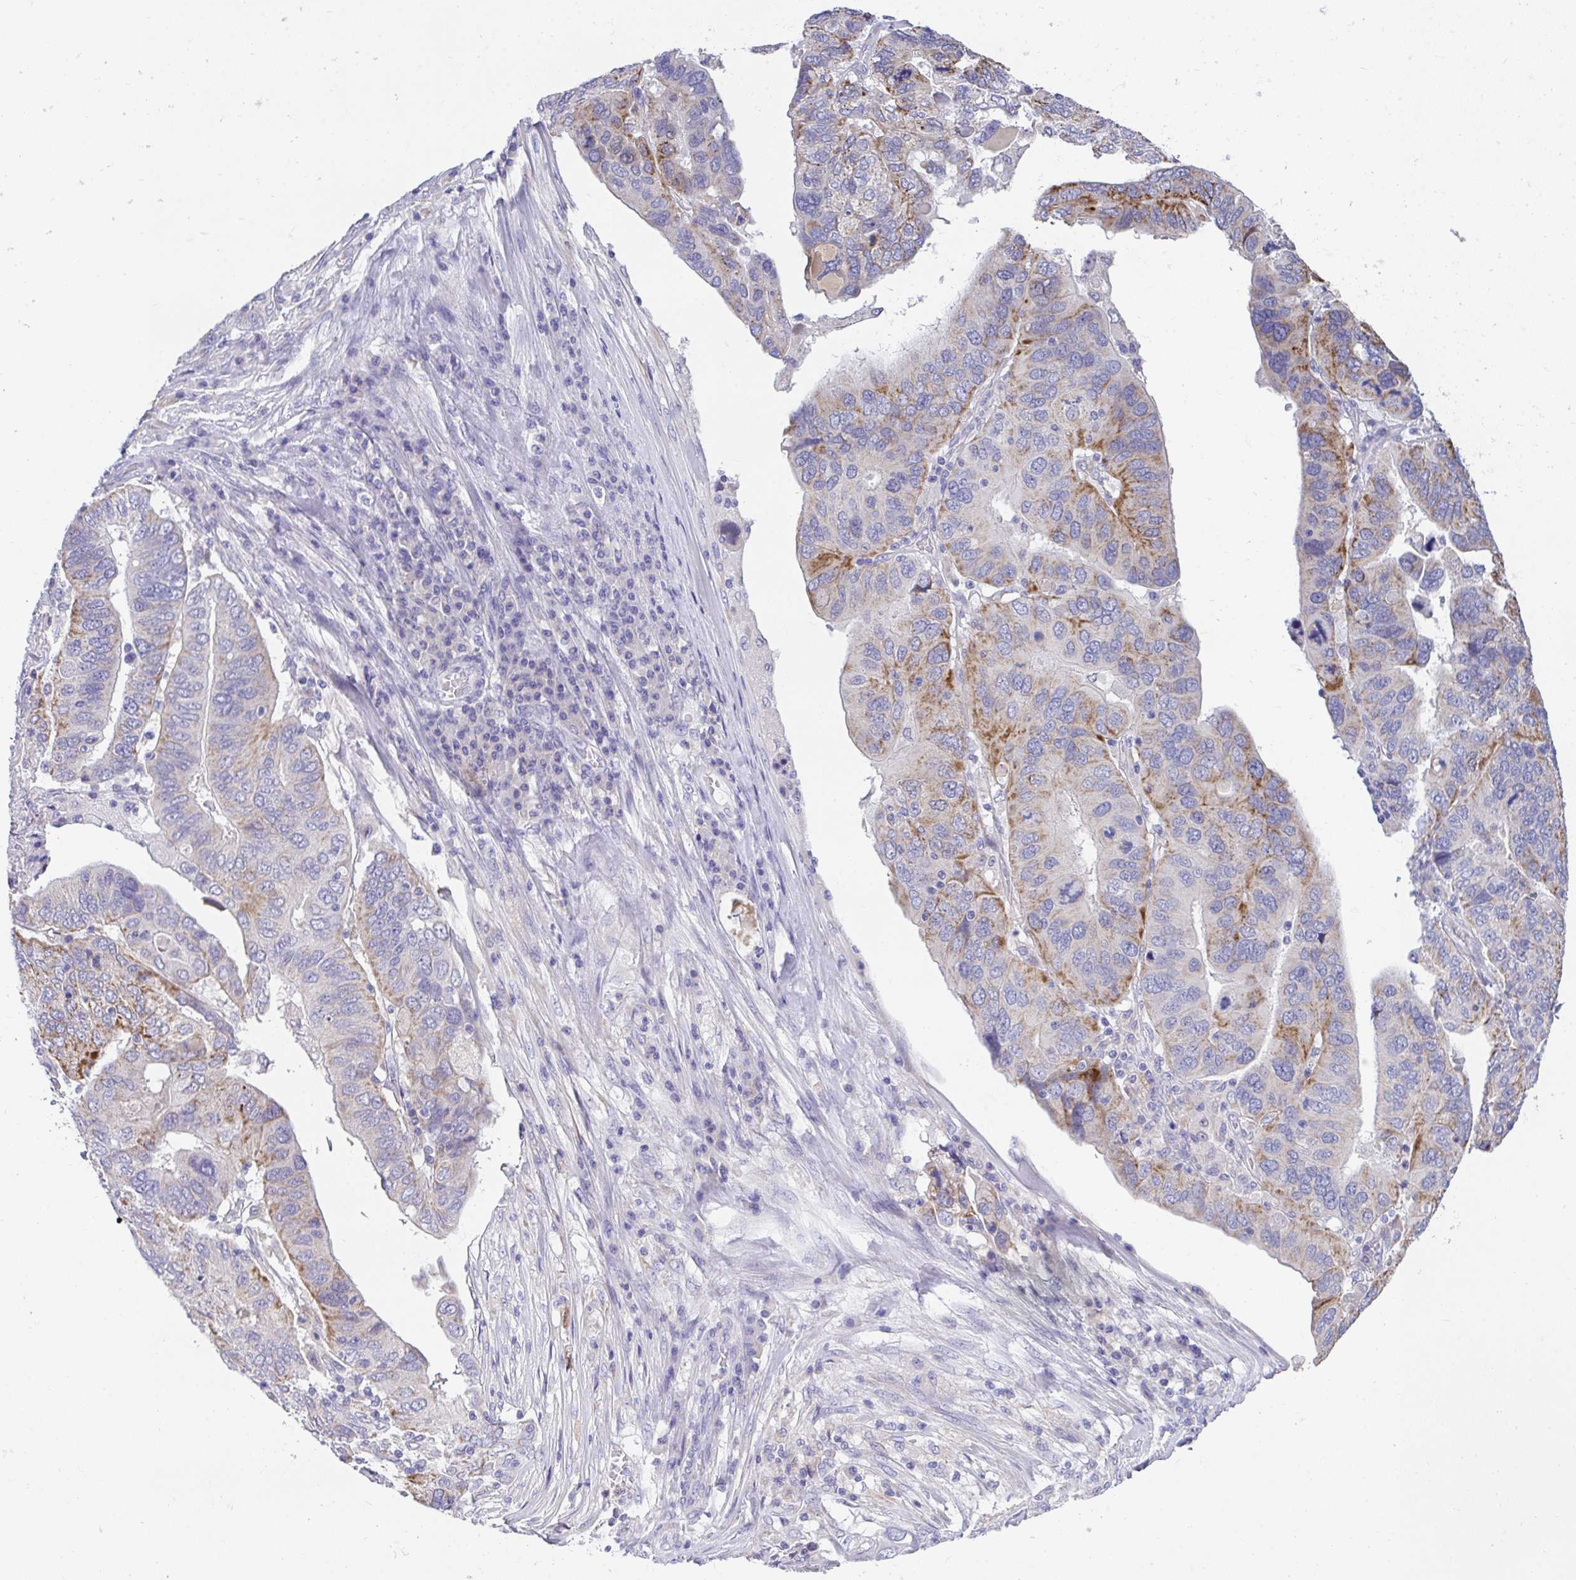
{"staining": {"intensity": "moderate", "quantity": "<25%", "location": "cytoplasmic/membranous"}, "tissue": "ovarian cancer", "cell_type": "Tumor cells", "image_type": "cancer", "snomed": [{"axis": "morphology", "description": "Cystadenocarcinoma, serous, NOS"}, {"axis": "topography", "description": "Ovary"}], "caption": "Immunohistochemistry (IHC) histopathology image of human ovarian cancer stained for a protein (brown), which demonstrates low levels of moderate cytoplasmic/membranous staining in about <25% of tumor cells.", "gene": "COA5", "patient": {"sex": "female", "age": 79}}